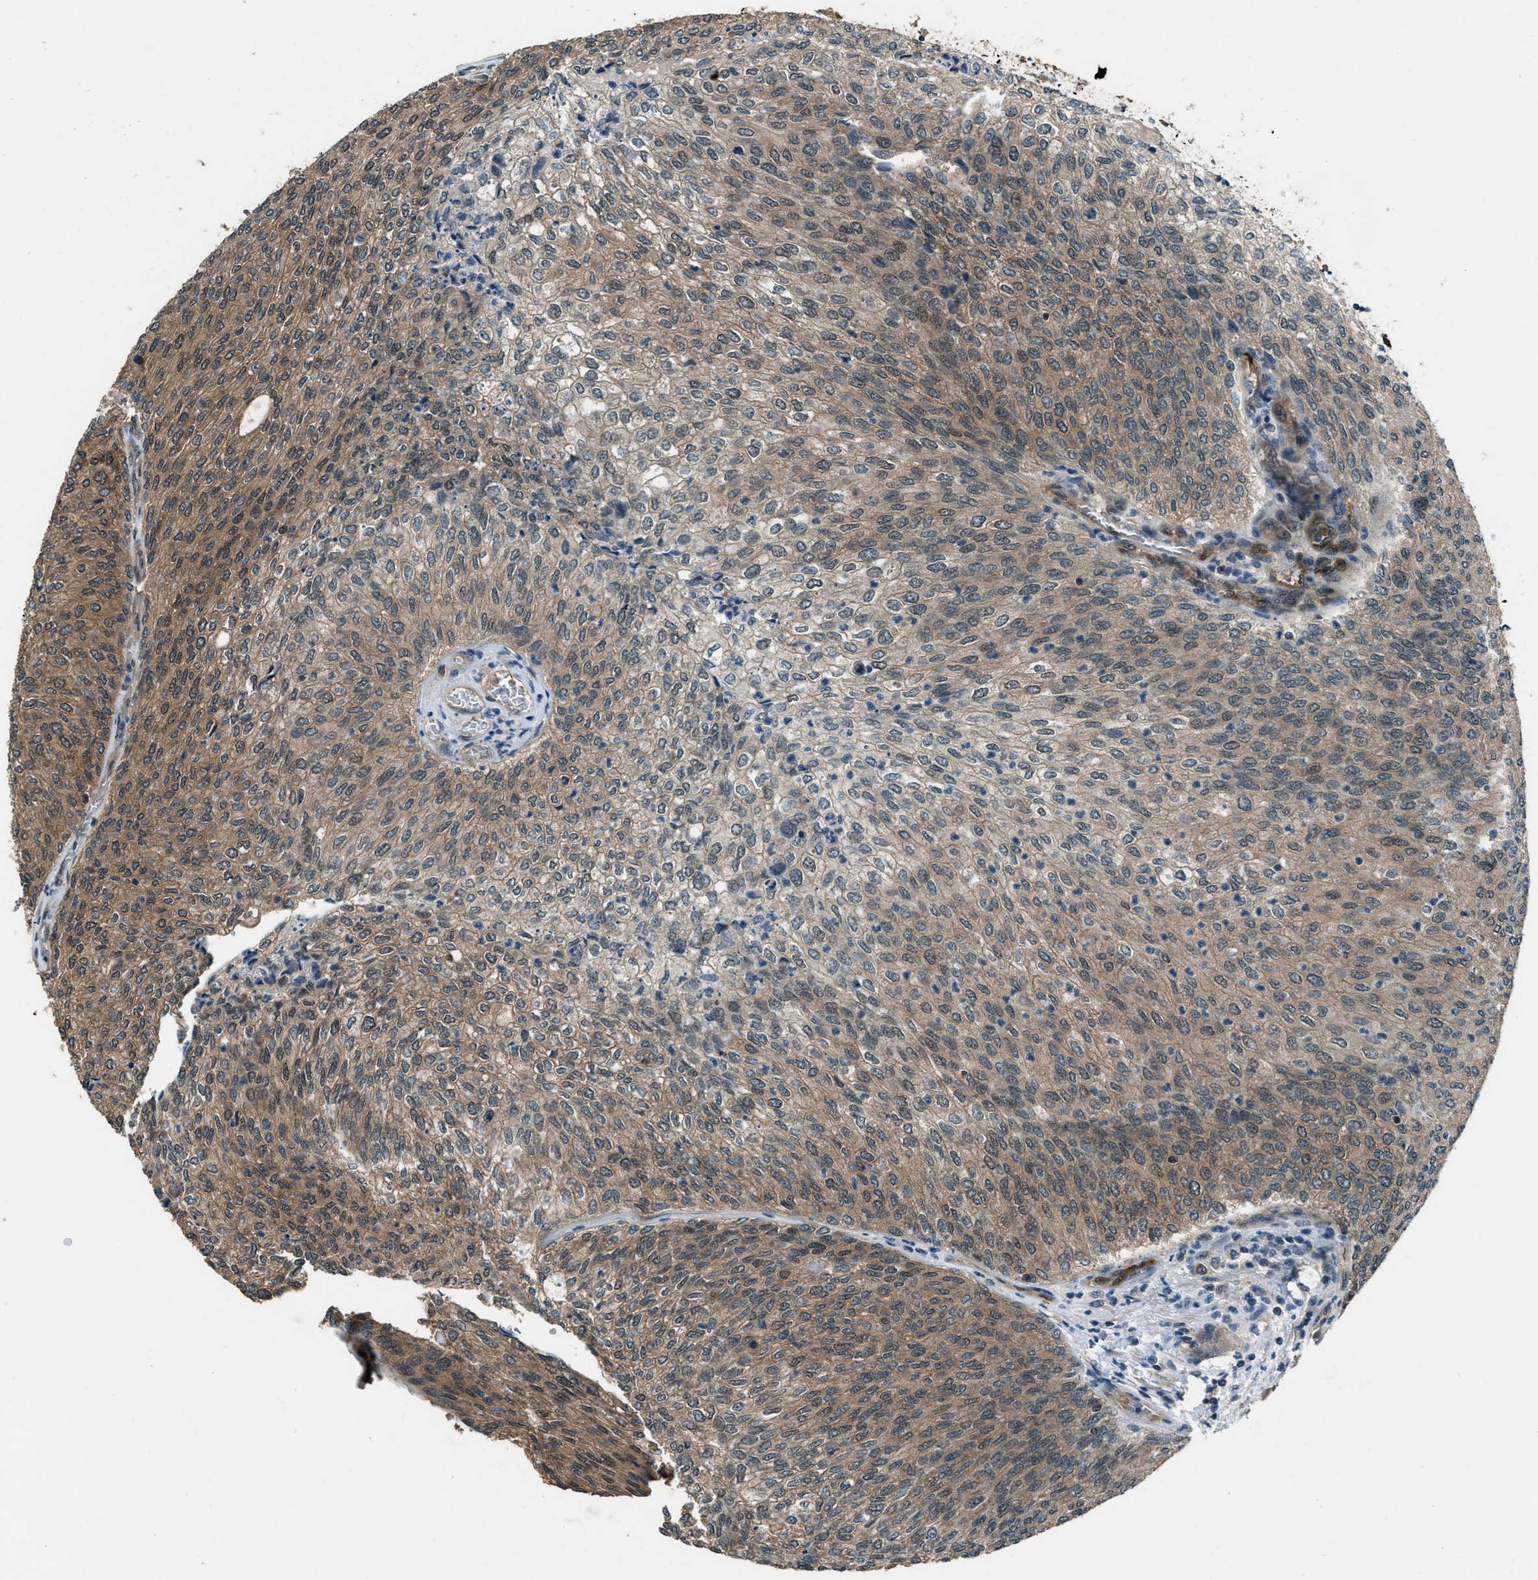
{"staining": {"intensity": "moderate", "quantity": ">75%", "location": "cytoplasmic/membranous"}, "tissue": "urothelial cancer", "cell_type": "Tumor cells", "image_type": "cancer", "snomed": [{"axis": "morphology", "description": "Urothelial carcinoma, Low grade"}, {"axis": "topography", "description": "Urinary bladder"}], "caption": "Urothelial carcinoma (low-grade) tissue demonstrates moderate cytoplasmic/membranous expression in about >75% of tumor cells The protein is stained brown, and the nuclei are stained in blue (DAB IHC with brightfield microscopy, high magnification).", "gene": "NUDCD3", "patient": {"sex": "female", "age": 79}}